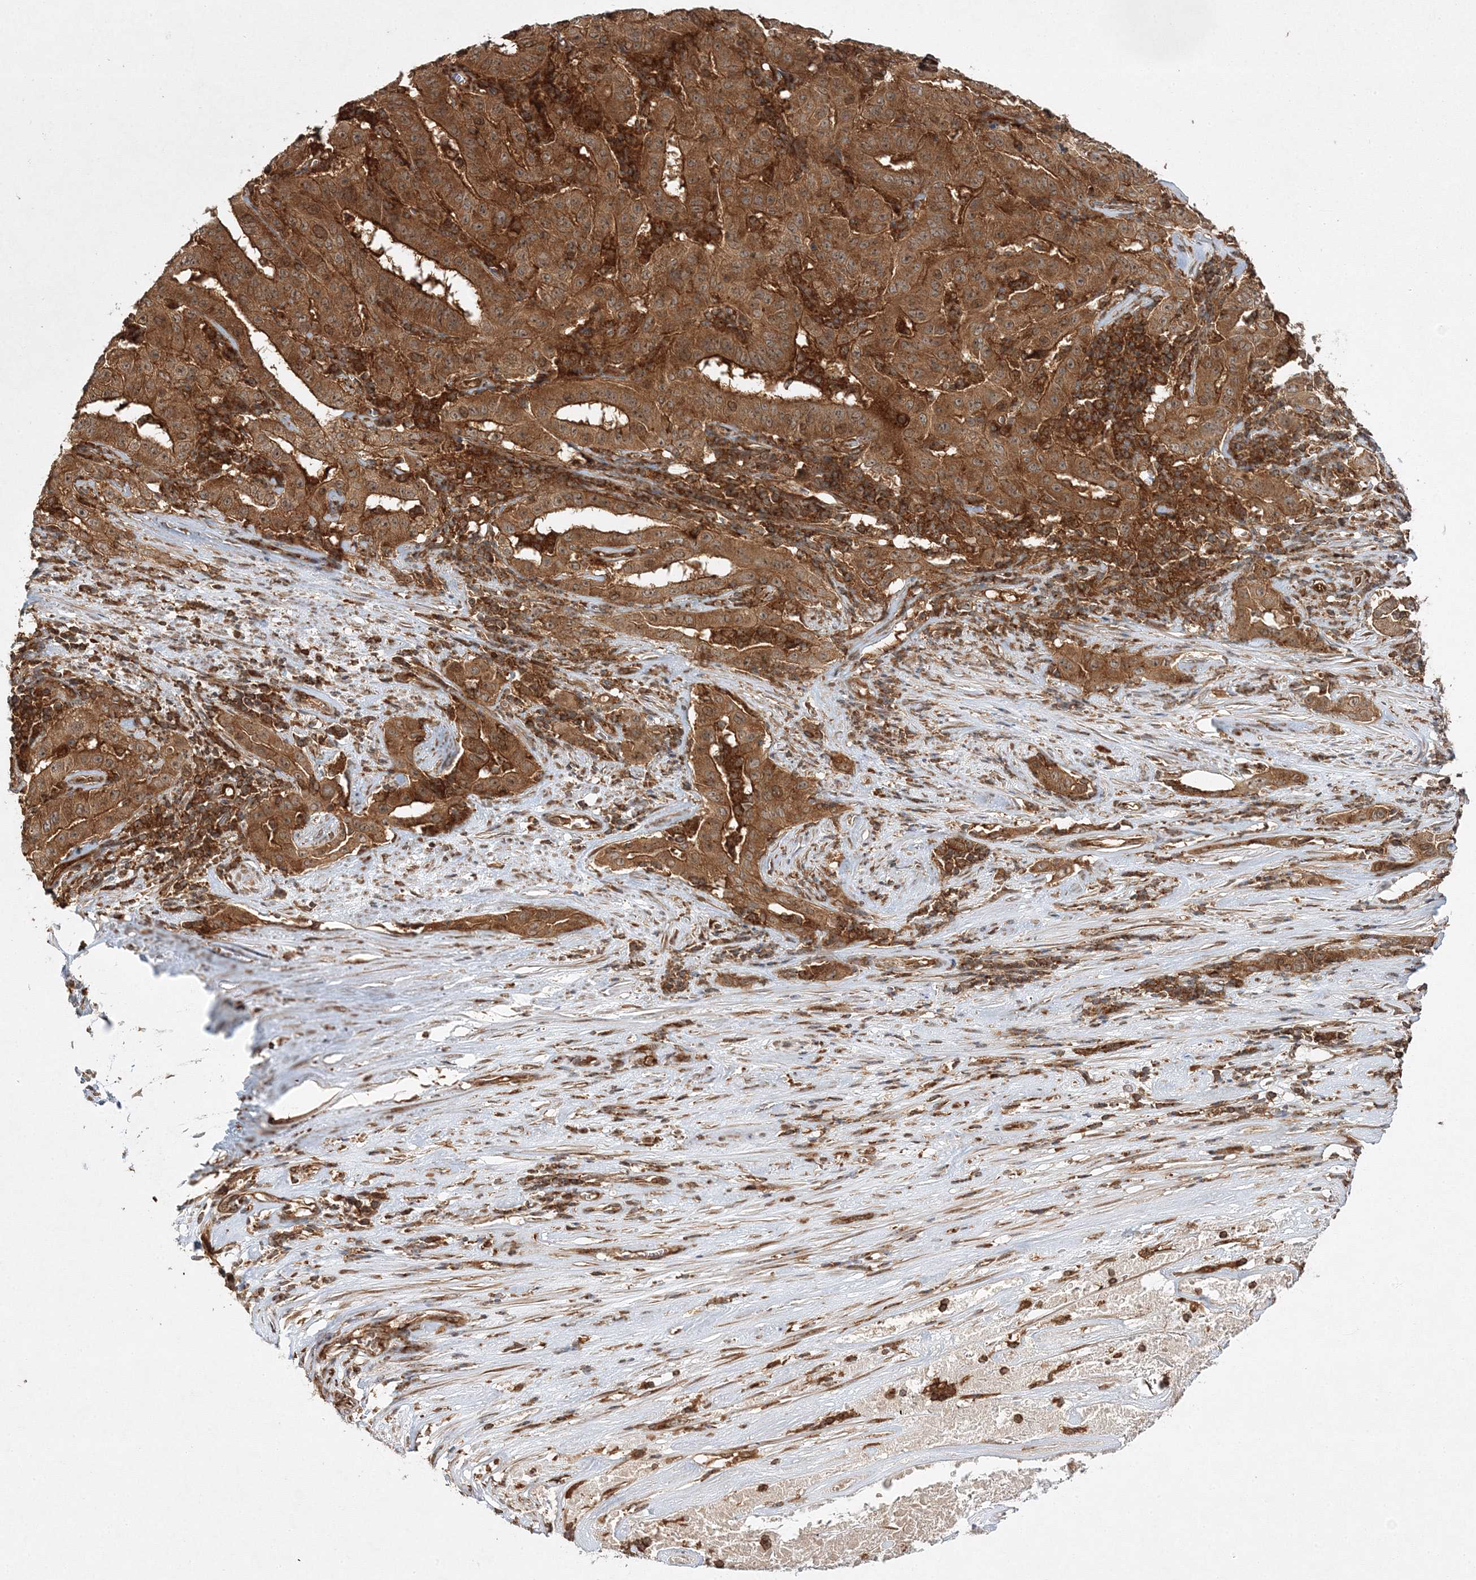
{"staining": {"intensity": "strong", "quantity": ">75%", "location": "cytoplasmic/membranous"}, "tissue": "pancreatic cancer", "cell_type": "Tumor cells", "image_type": "cancer", "snomed": [{"axis": "morphology", "description": "Adenocarcinoma, NOS"}, {"axis": "topography", "description": "Pancreas"}], "caption": "Immunohistochemical staining of pancreatic cancer demonstrates high levels of strong cytoplasmic/membranous protein positivity in approximately >75% of tumor cells.", "gene": "WDR37", "patient": {"sex": "male", "age": 63}}